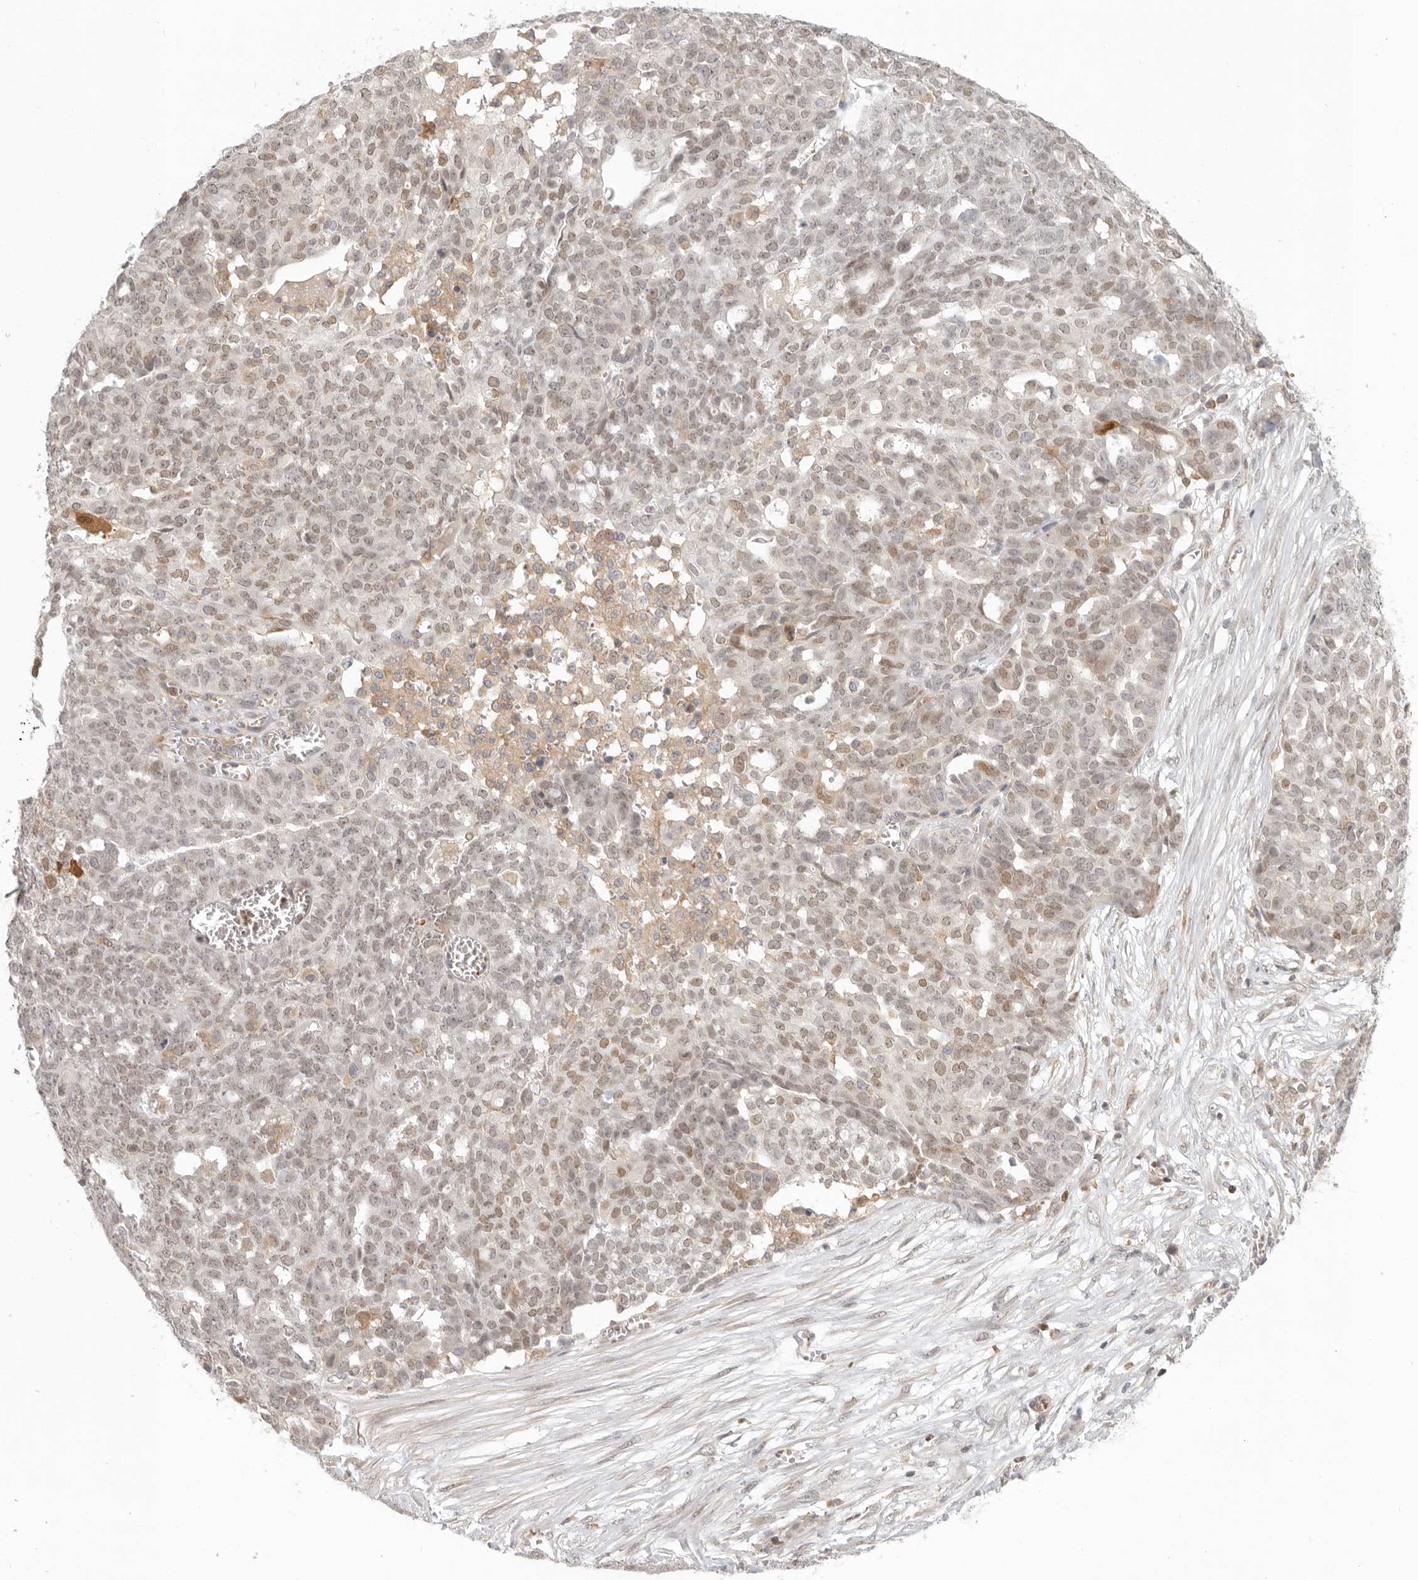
{"staining": {"intensity": "moderate", "quantity": ">75%", "location": "nuclear"}, "tissue": "ovarian cancer", "cell_type": "Tumor cells", "image_type": "cancer", "snomed": [{"axis": "morphology", "description": "Cystadenocarcinoma, serous, NOS"}, {"axis": "topography", "description": "Soft tissue"}, {"axis": "topography", "description": "Ovary"}], "caption": "Tumor cells show moderate nuclear positivity in approximately >75% of cells in ovarian cancer (serous cystadenocarcinoma).", "gene": "AHDC1", "patient": {"sex": "female", "age": 57}}